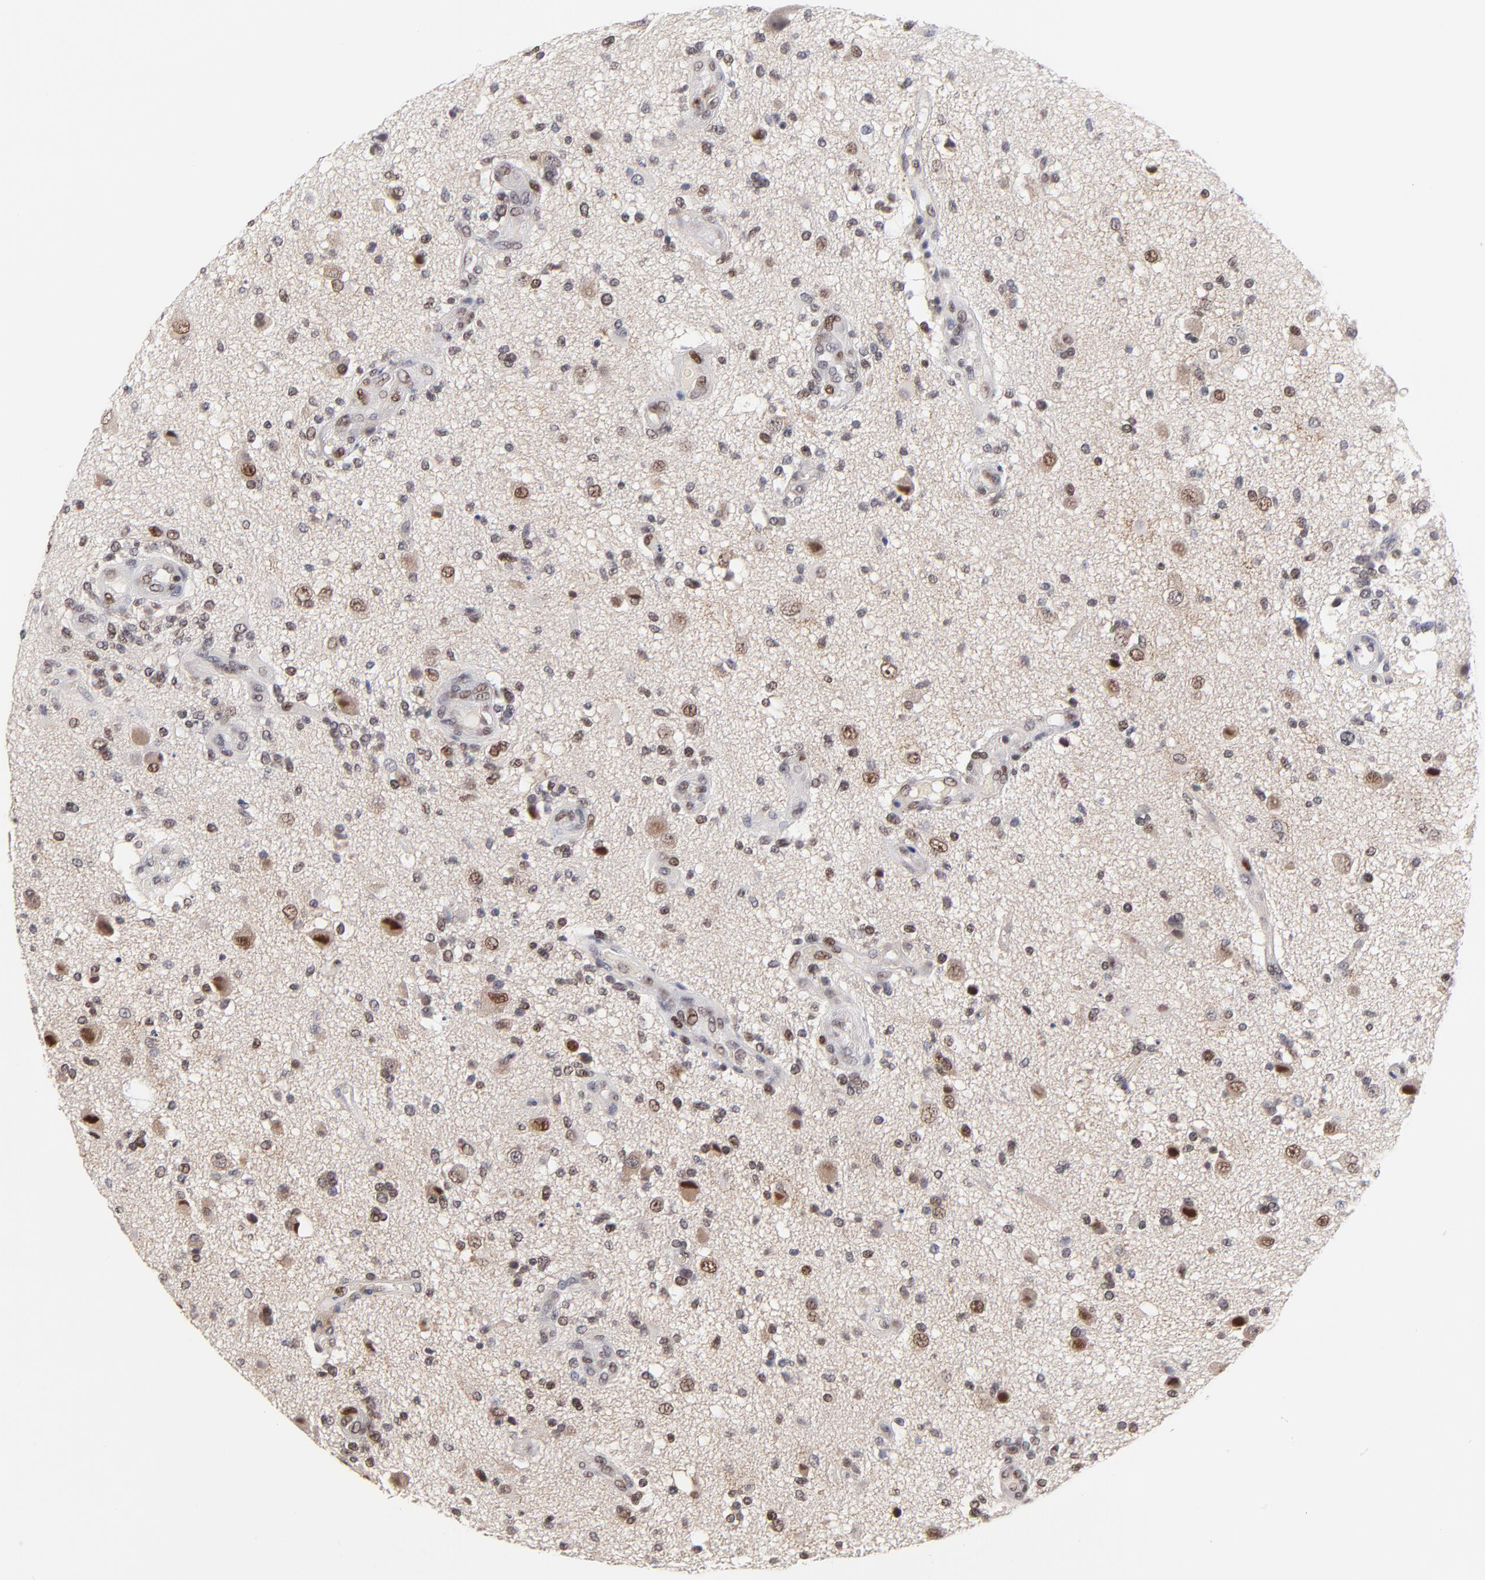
{"staining": {"intensity": "weak", "quantity": "<25%", "location": "nuclear"}, "tissue": "glioma", "cell_type": "Tumor cells", "image_type": "cancer", "snomed": [{"axis": "morphology", "description": "Normal tissue, NOS"}, {"axis": "morphology", "description": "Glioma, malignant, High grade"}, {"axis": "topography", "description": "Cerebral cortex"}], "caption": "High magnification brightfield microscopy of high-grade glioma (malignant) stained with DAB (3,3'-diaminobenzidine) (brown) and counterstained with hematoxylin (blue): tumor cells show no significant staining.", "gene": "OGFOD1", "patient": {"sex": "male", "age": 75}}